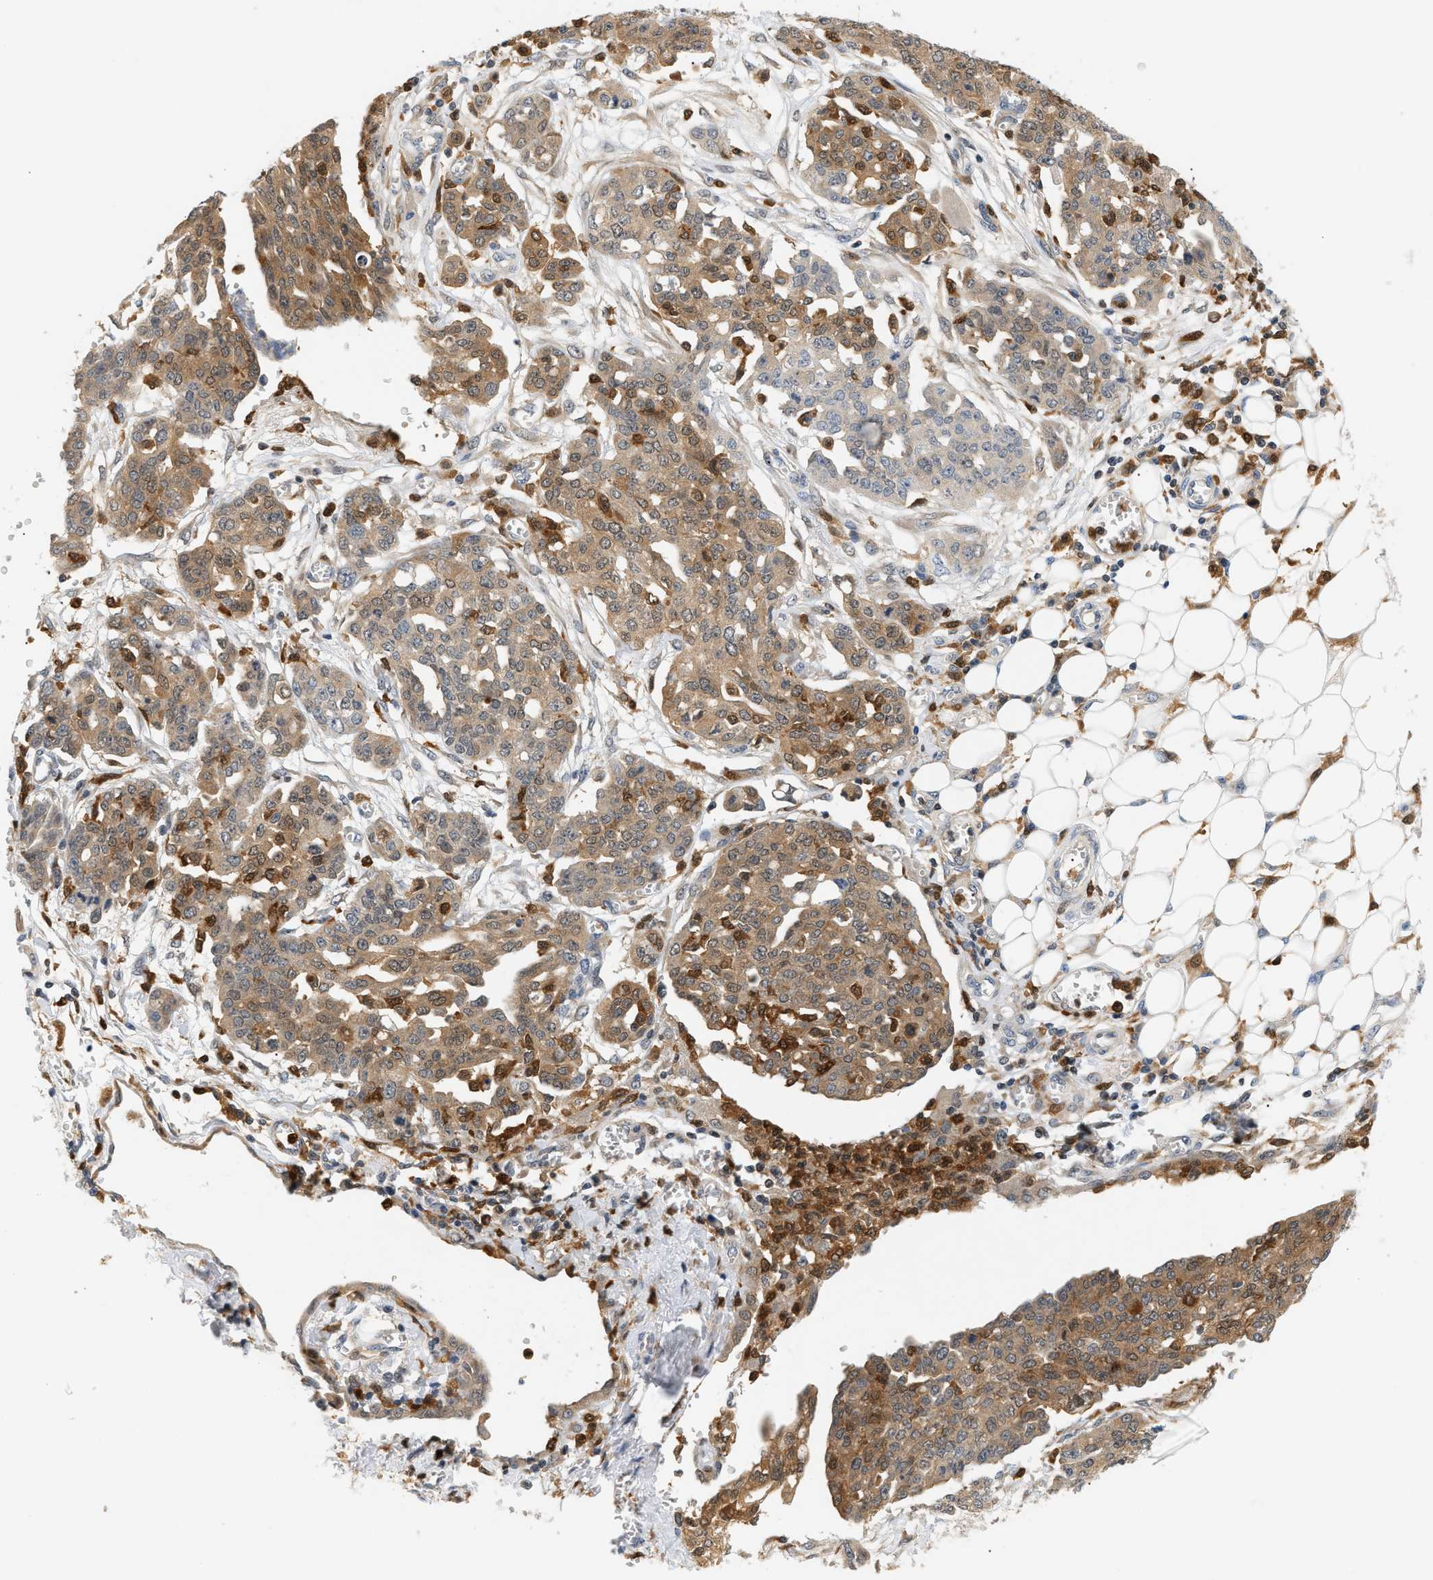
{"staining": {"intensity": "moderate", "quantity": ">75%", "location": "cytoplasmic/membranous"}, "tissue": "ovarian cancer", "cell_type": "Tumor cells", "image_type": "cancer", "snomed": [{"axis": "morphology", "description": "Cystadenocarcinoma, serous, NOS"}, {"axis": "topography", "description": "Soft tissue"}, {"axis": "topography", "description": "Ovary"}], "caption": "Ovarian serous cystadenocarcinoma tissue demonstrates moderate cytoplasmic/membranous staining in approximately >75% of tumor cells", "gene": "PYCARD", "patient": {"sex": "female", "age": 57}}